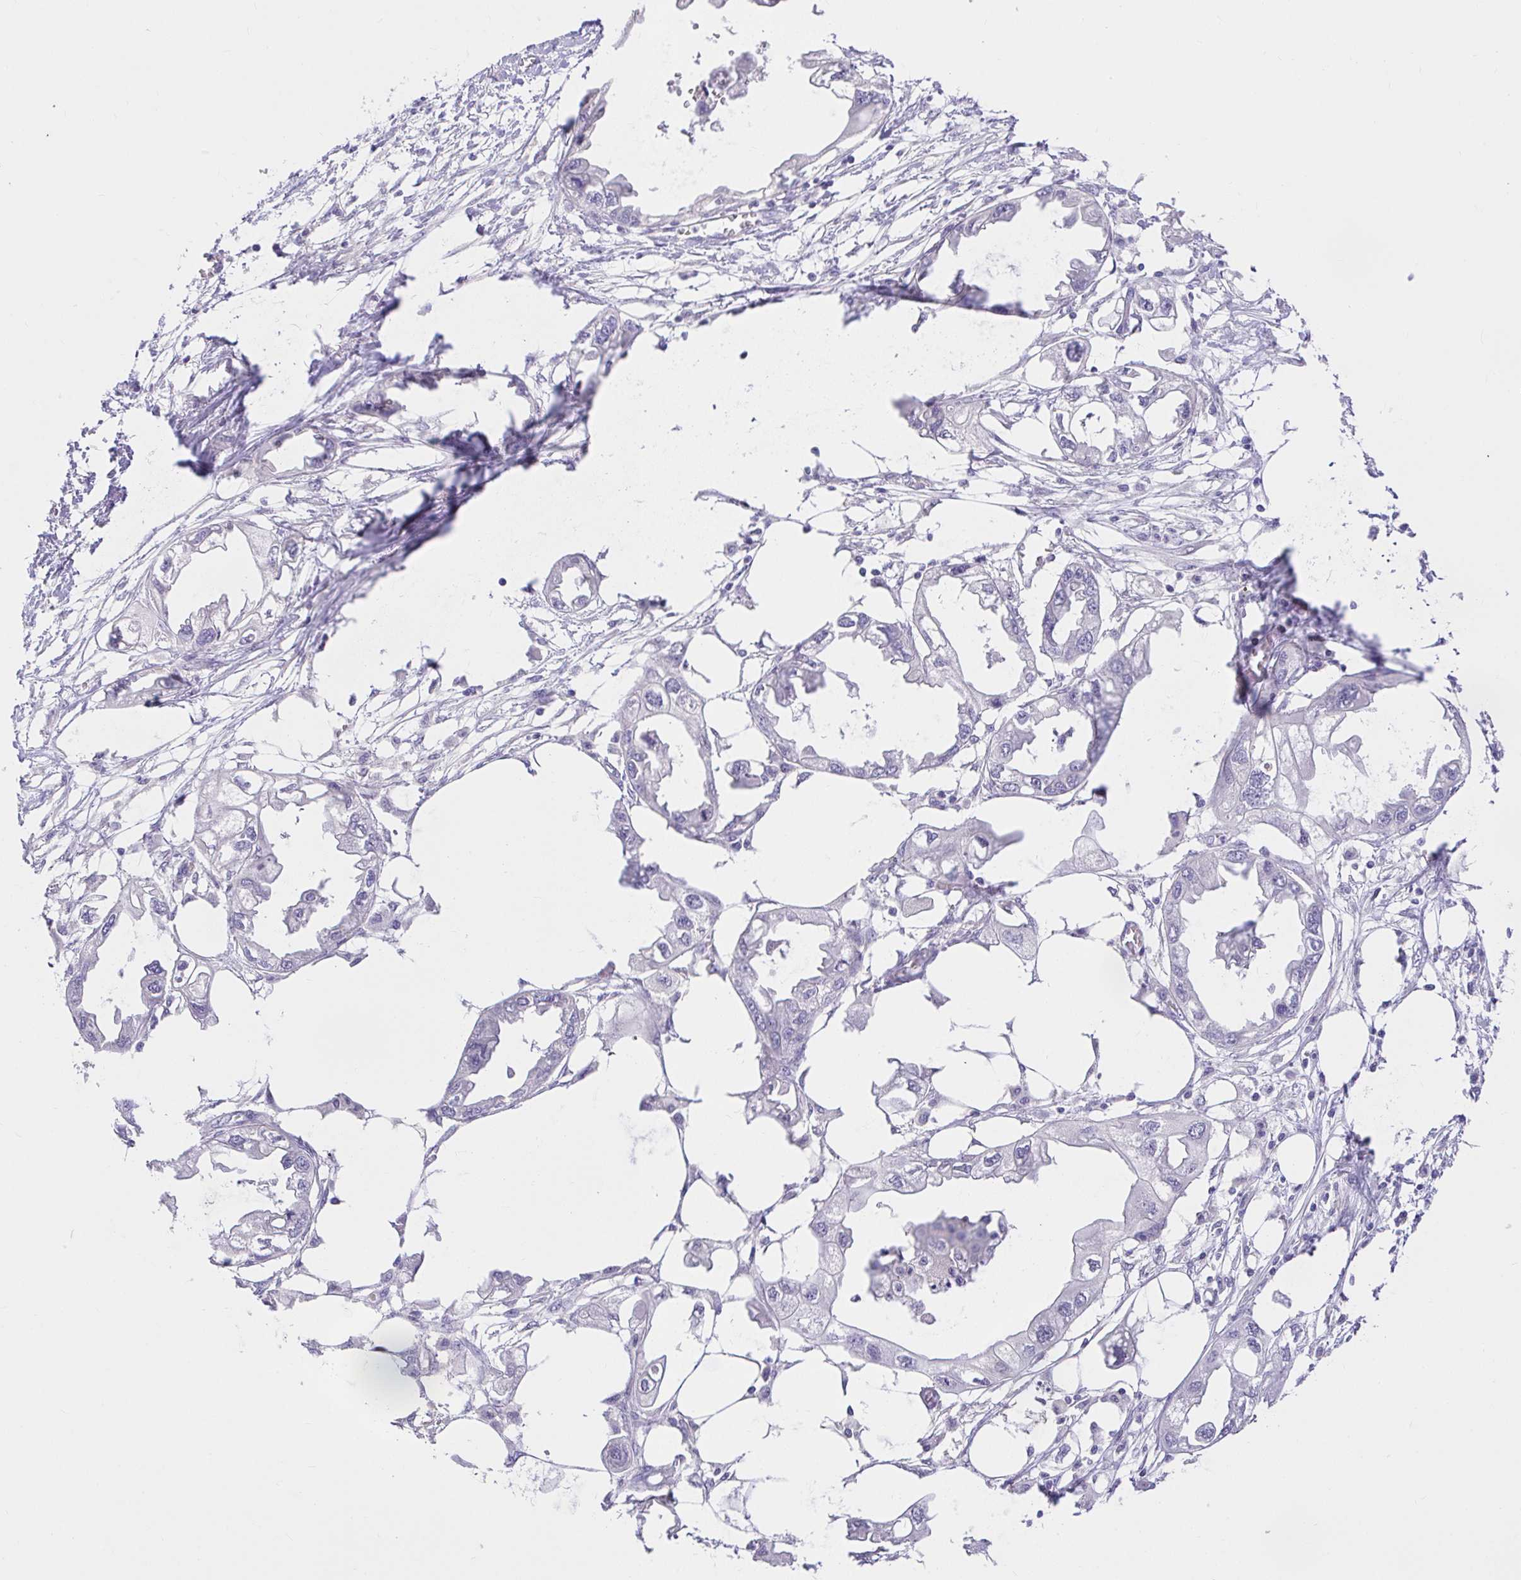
{"staining": {"intensity": "negative", "quantity": "none", "location": "none"}, "tissue": "endometrial cancer", "cell_type": "Tumor cells", "image_type": "cancer", "snomed": [{"axis": "morphology", "description": "Adenocarcinoma, NOS"}, {"axis": "morphology", "description": "Adenocarcinoma, metastatic, NOS"}, {"axis": "topography", "description": "Adipose tissue"}, {"axis": "topography", "description": "Endometrium"}], "caption": "The micrograph exhibits no staining of tumor cells in endometrial cancer (metastatic adenocarcinoma).", "gene": "CDO1", "patient": {"sex": "female", "age": 67}}